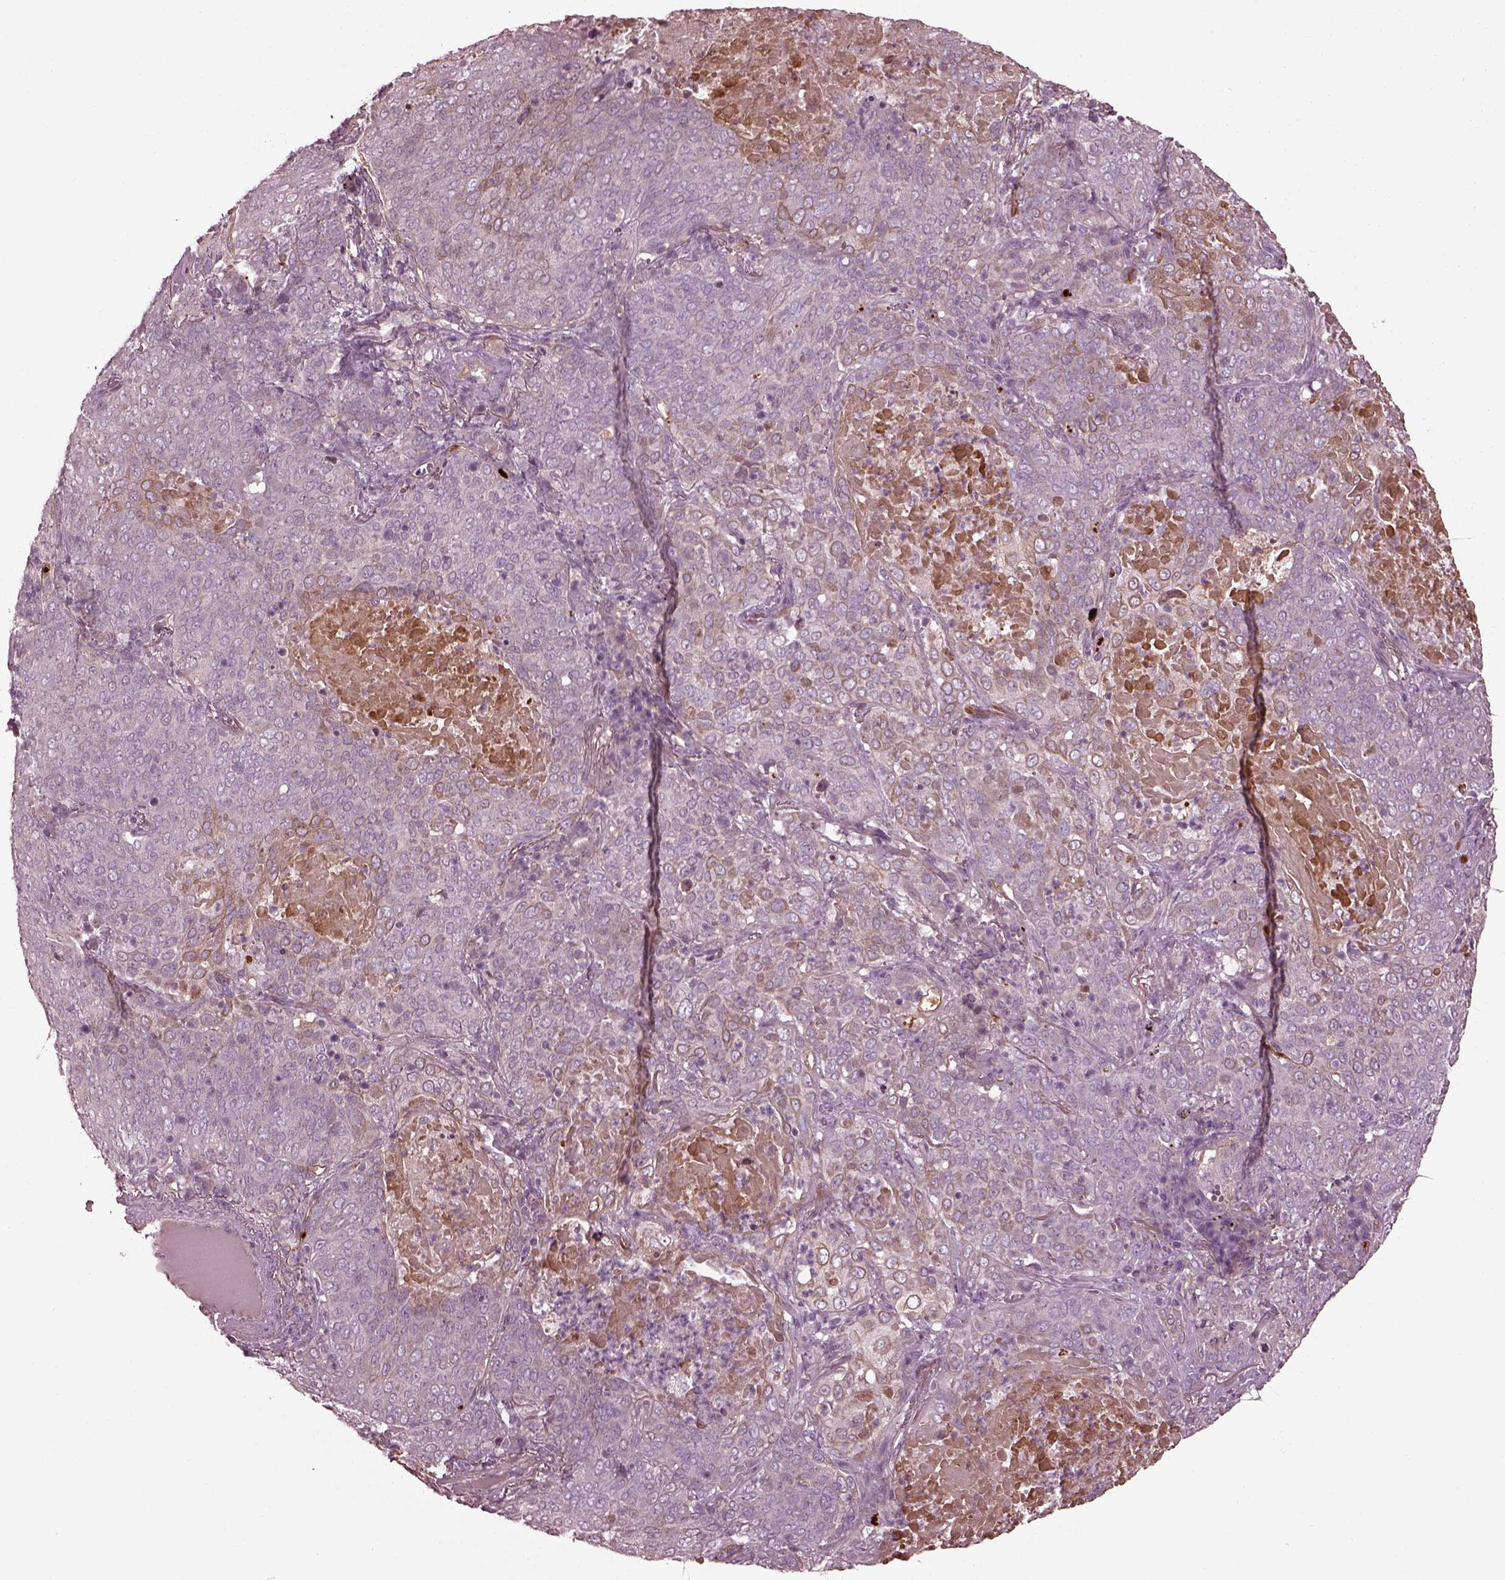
{"staining": {"intensity": "weak", "quantity": "<25%", "location": "cytoplasmic/membranous"}, "tissue": "lung cancer", "cell_type": "Tumor cells", "image_type": "cancer", "snomed": [{"axis": "morphology", "description": "Squamous cell carcinoma, NOS"}, {"axis": "topography", "description": "Lung"}], "caption": "Tumor cells are negative for brown protein staining in squamous cell carcinoma (lung).", "gene": "EFEMP1", "patient": {"sex": "male", "age": 82}}